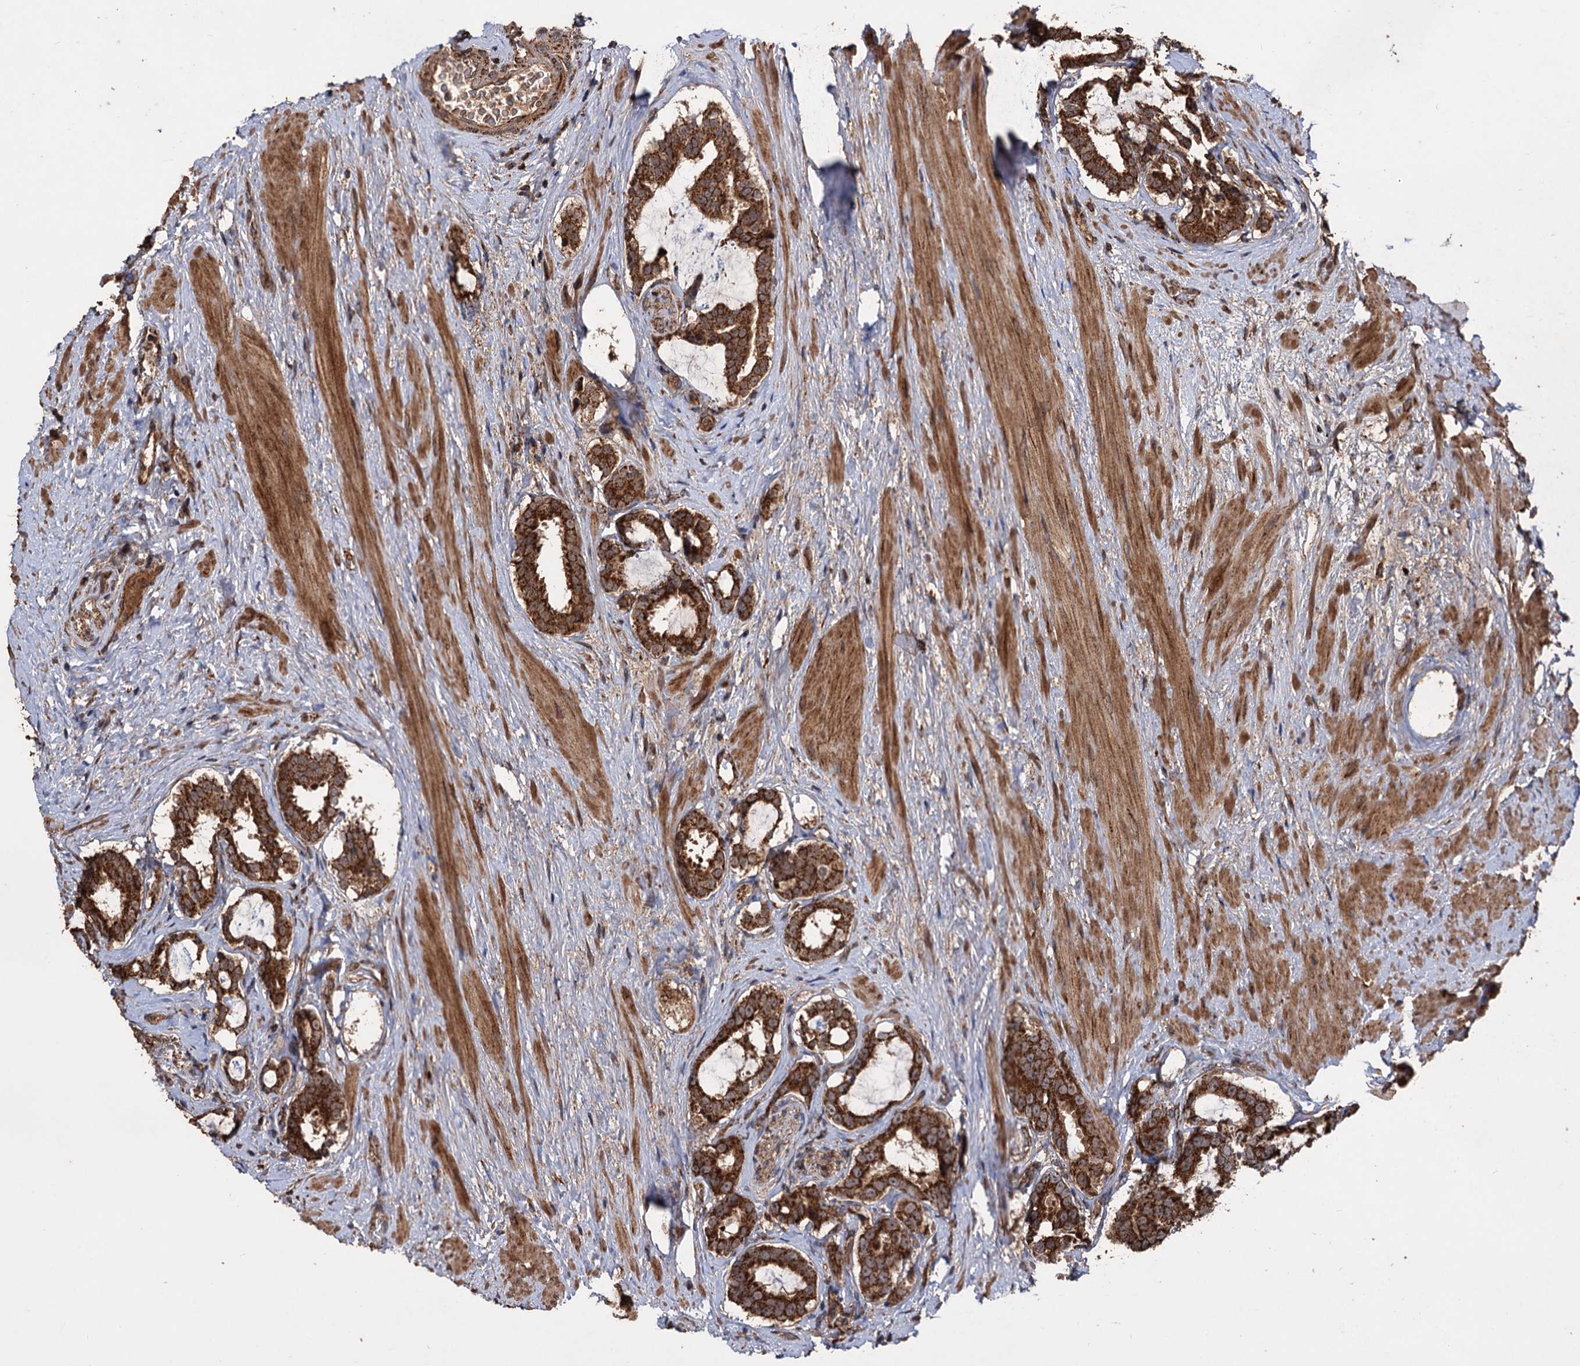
{"staining": {"intensity": "strong", "quantity": ">75%", "location": "cytoplasmic/membranous"}, "tissue": "prostate cancer", "cell_type": "Tumor cells", "image_type": "cancer", "snomed": [{"axis": "morphology", "description": "Adenocarcinoma, High grade"}, {"axis": "topography", "description": "Prostate"}], "caption": "Prostate cancer (adenocarcinoma (high-grade)) was stained to show a protein in brown. There is high levels of strong cytoplasmic/membranous positivity in approximately >75% of tumor cells. The protein of interest is shown in brown color, while the nuclei are stained blue.", "gene": "IPO4", "patient": {"sex": "male", "age": 58}}